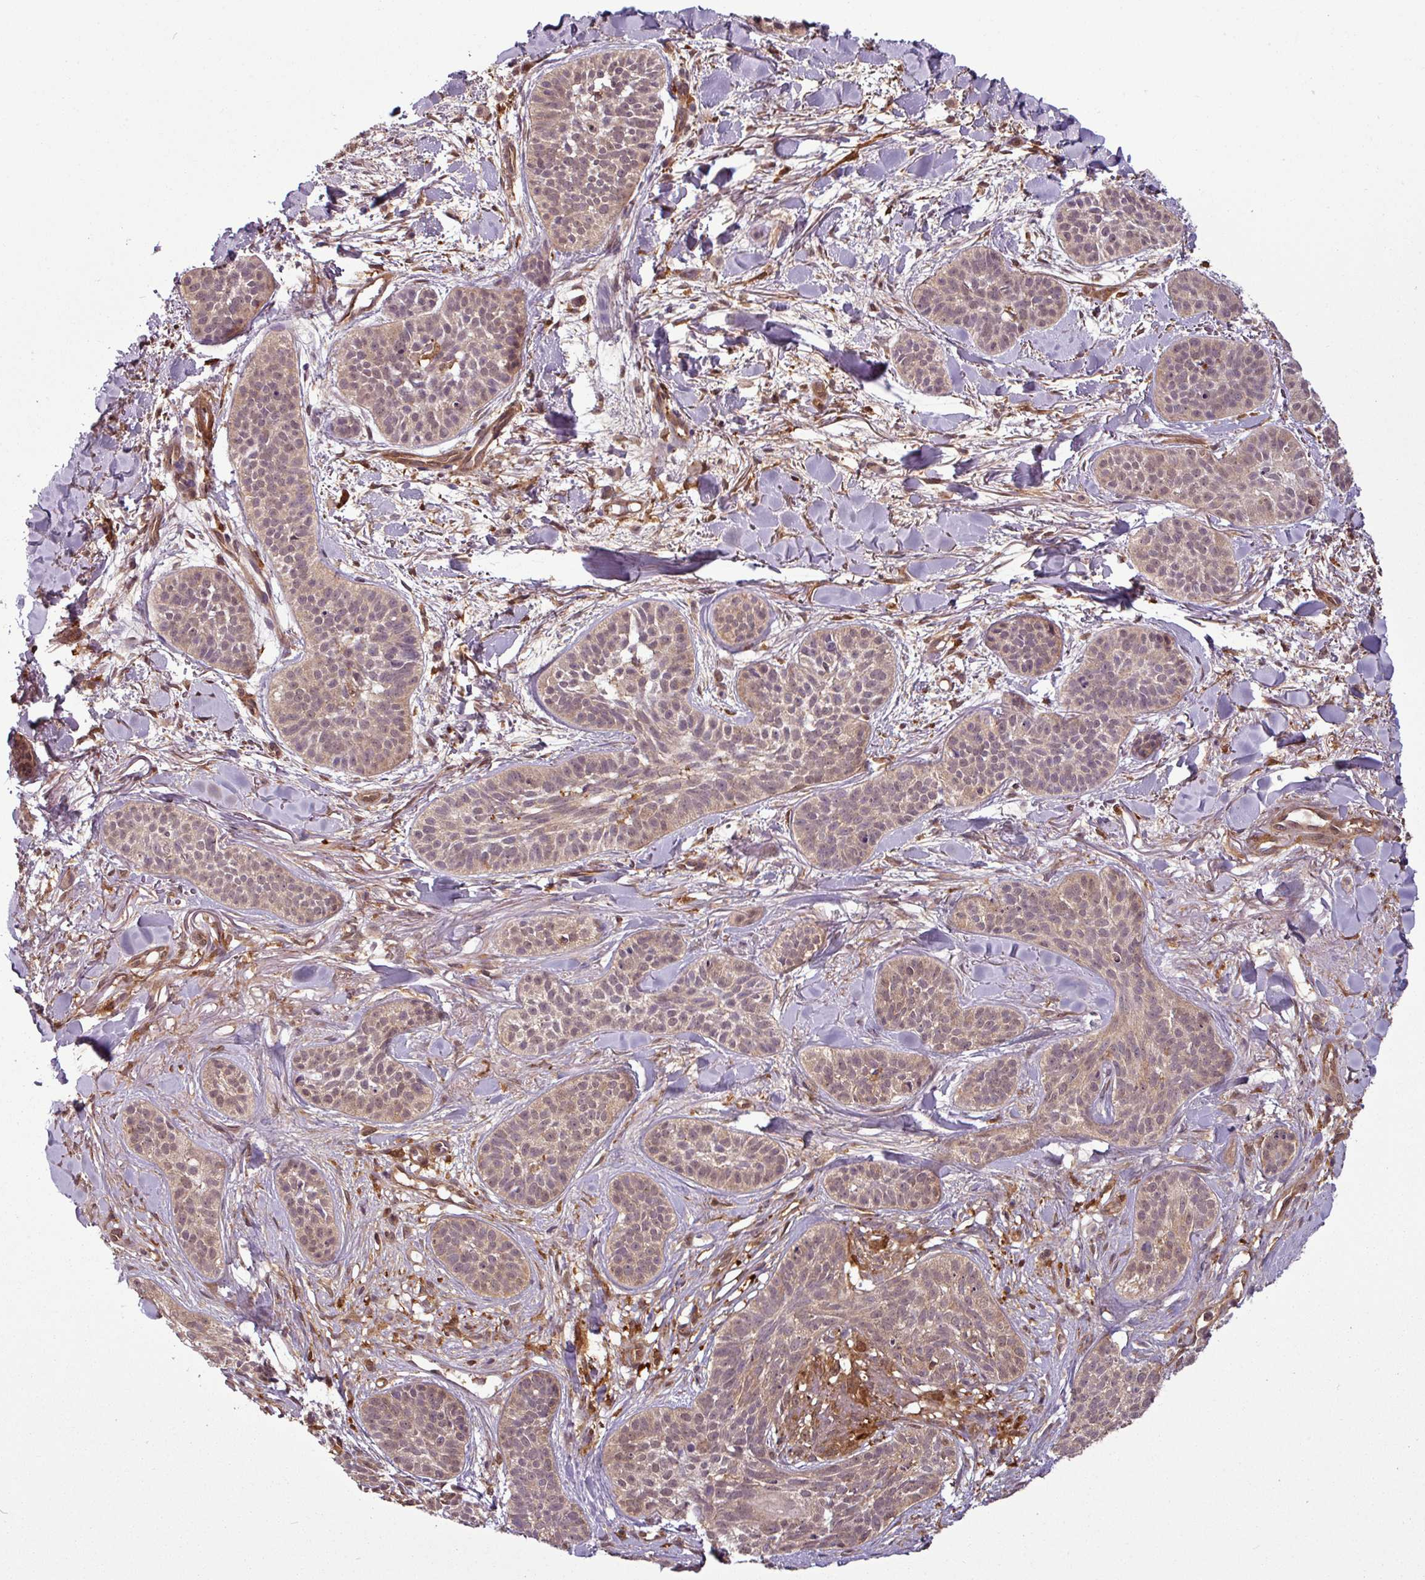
{"staining": {"intensity": "weak", "quantity": ">75%", "location": "cytoplasmic/membranous"}, "tissue": "skin cancer", "cell_type": "Tumor cells", "image_type": "cancer", "snomed": [{"axis": "morphology", "description": "Basal cell carcinoma"}, {"axis": "topography", "description": "Skin"}], "caption": "A high-resolution micrograph shows immunohistochemistry staining of skin cancer (basal cell carcinoma), which exhibits weak cytoplasmic/membranous expression in approximately >75% of tumor cells. The protein is stained brown, and the nuclei are stained in blue (DAB (3,3'-diaminobenzidine) IHC with brightfield microscopy, high magnification).", "gene": "SH3BGRL", "patient": {"sex": "male", "age": 52}}